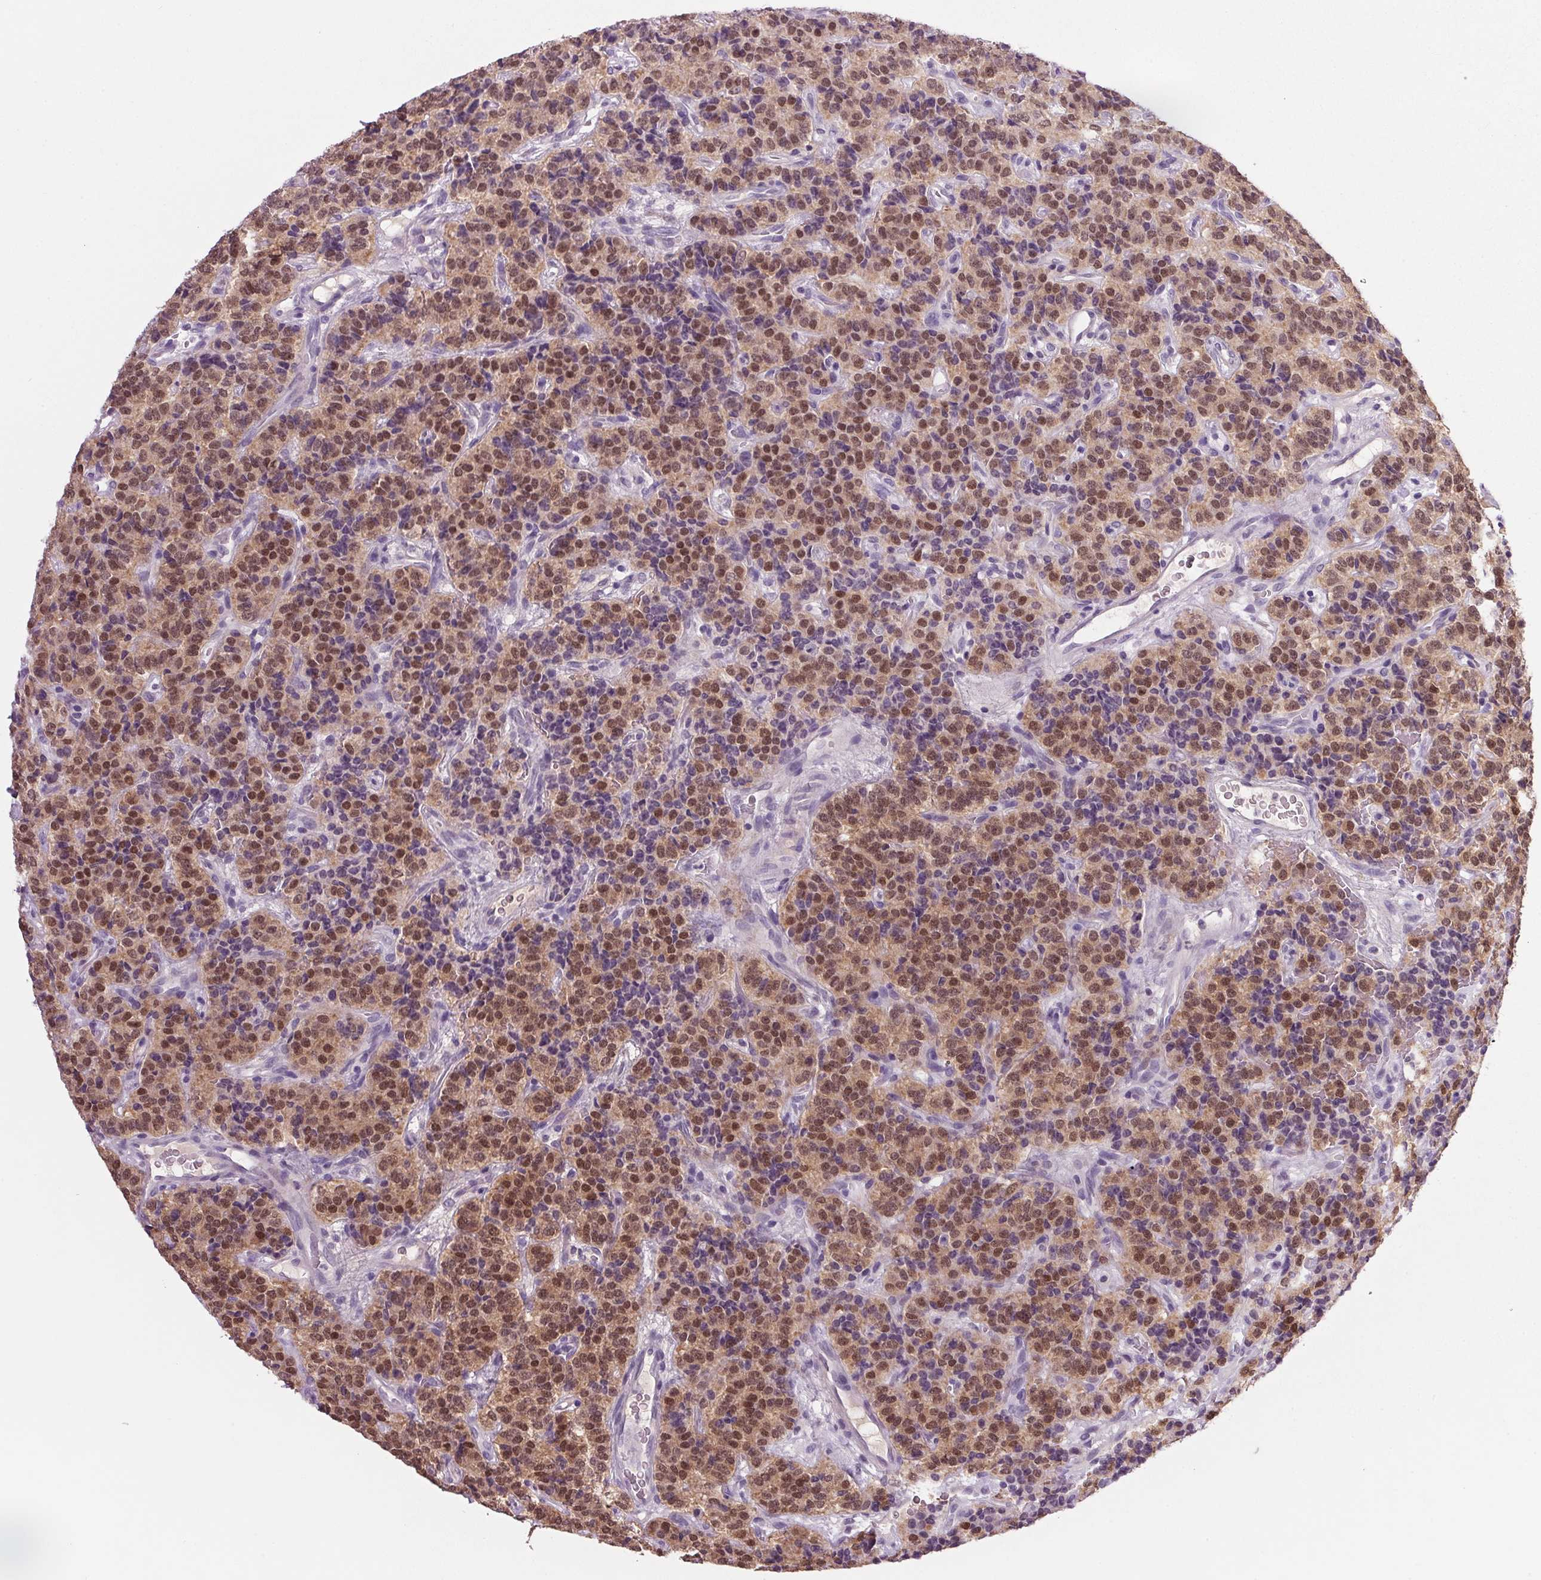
{"staining": {"intensity": "moderate", "quantity": ">75%", "location": "cytoplasmic/membranous,nuclear"}, "tissue": "carcinoid", "cell_type": "Tumor cells", "image_type": "cancer", "snomed": [{"axis": "morphology", "description": "Carcinoid, malignant, NOS"}, {"axis": "topography", "description": "Pancreas"}], "caption": "Tumor cells demonstrate medium levels of moderate cytoplasmic/membranous and nuclear staining in approximately >75% of cells in human malignant carcinoid.", "gene": "PPP1R1A", "patient": {"sex": "male", "age": 36}}